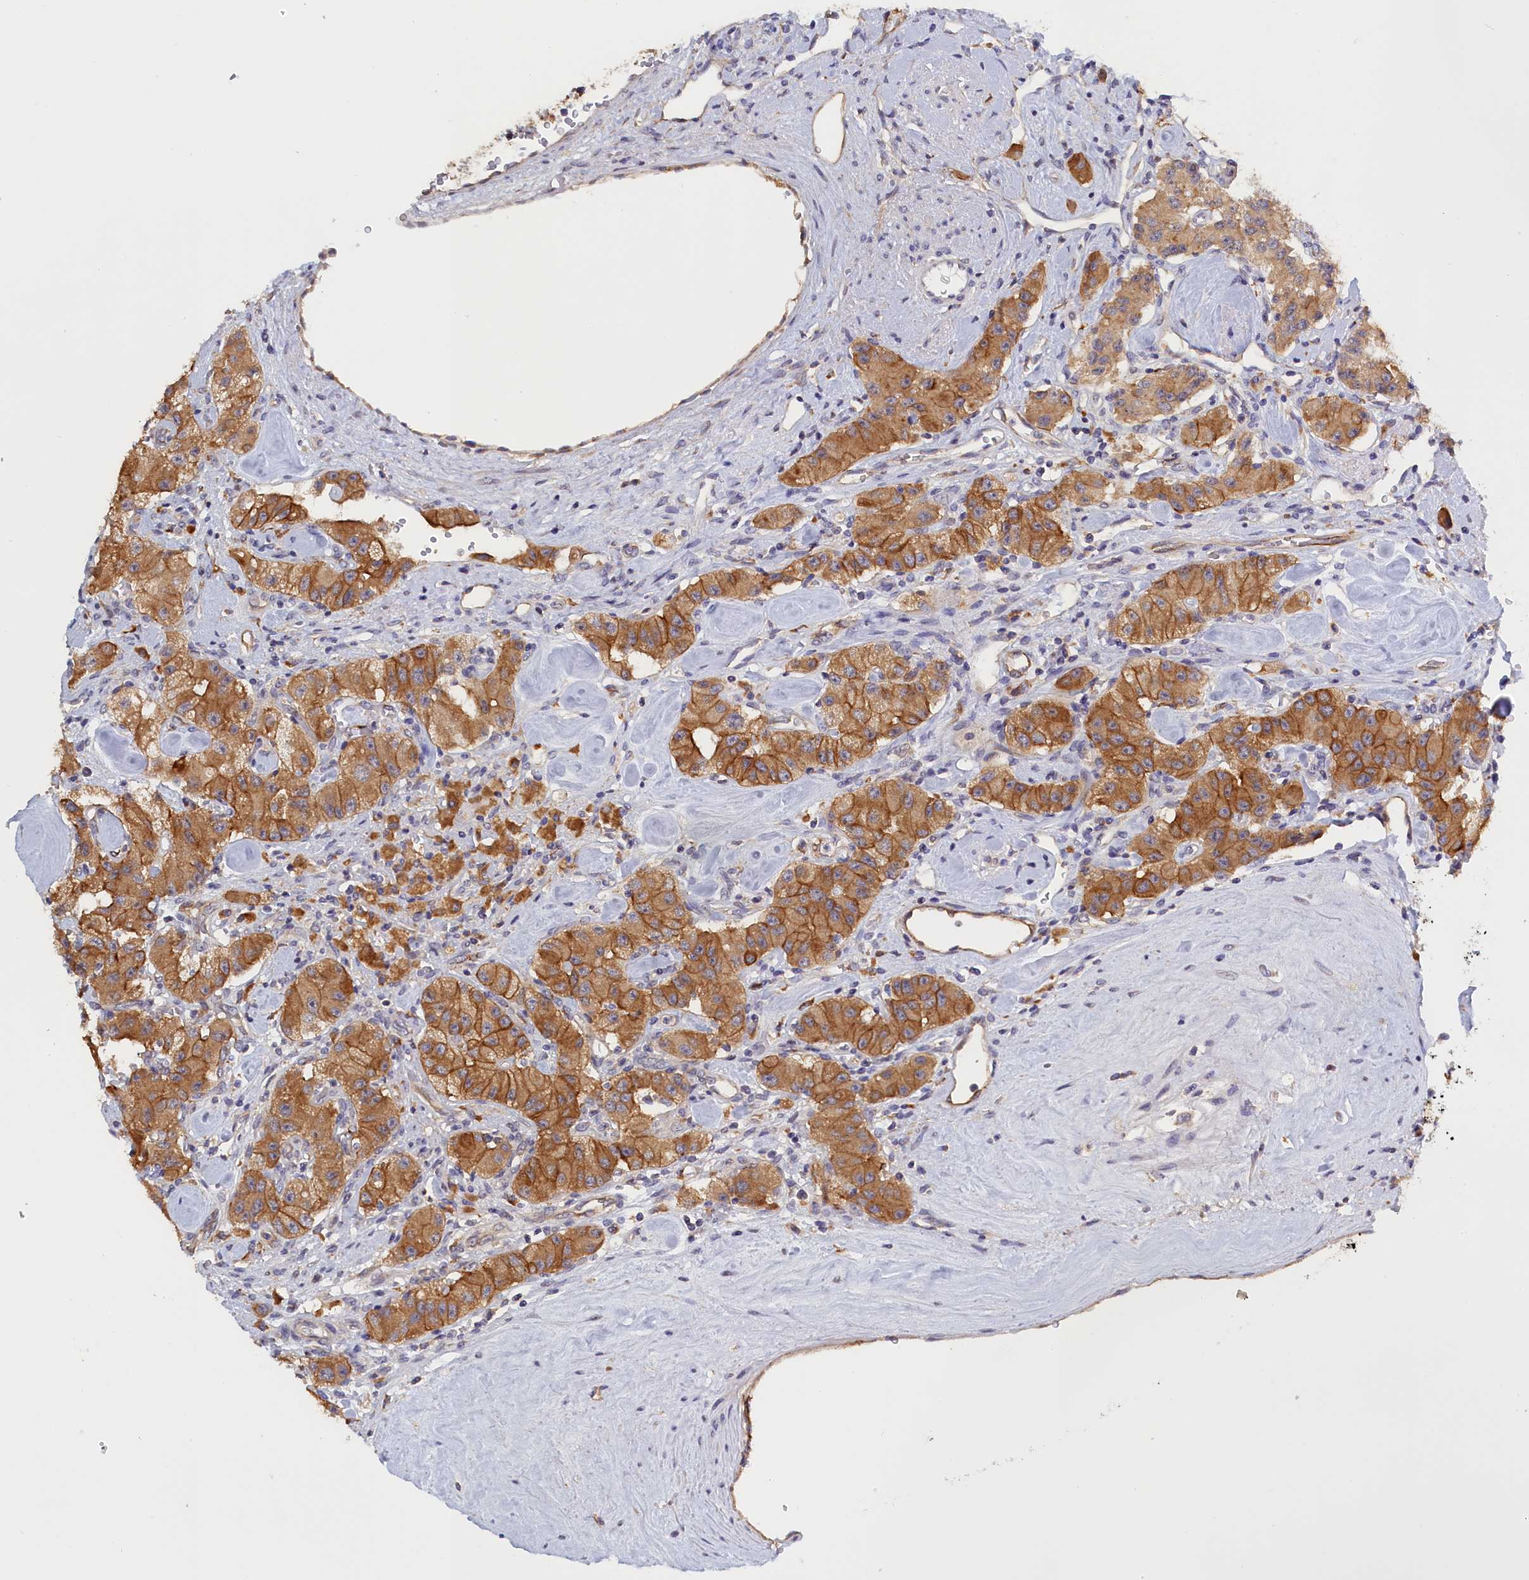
{"staining": {"intensity": "moderate", "quantity": ">75%", "location": "cytoplasmic/membranous"}, "tissue": "carcinoid", "cell_type": "Tumor cells", "image_type": "cancer", "snomed": [{"axis": "morphology", "description": "Carcinoid, malignant, NOS"}, {"axis": "topography", "description": "Pancreas"}], "caption": "This photomicrograph demonstrates malignant carcinoid stained with immunohistochemistry to label a protein in brown. The cytoplasmic/membranous of tumor cells show moderate positivity for the protein. Nuclei are counter-stained blue.", "gene": "COL19A1", "patient": {"sex": "male", "age": 41}}